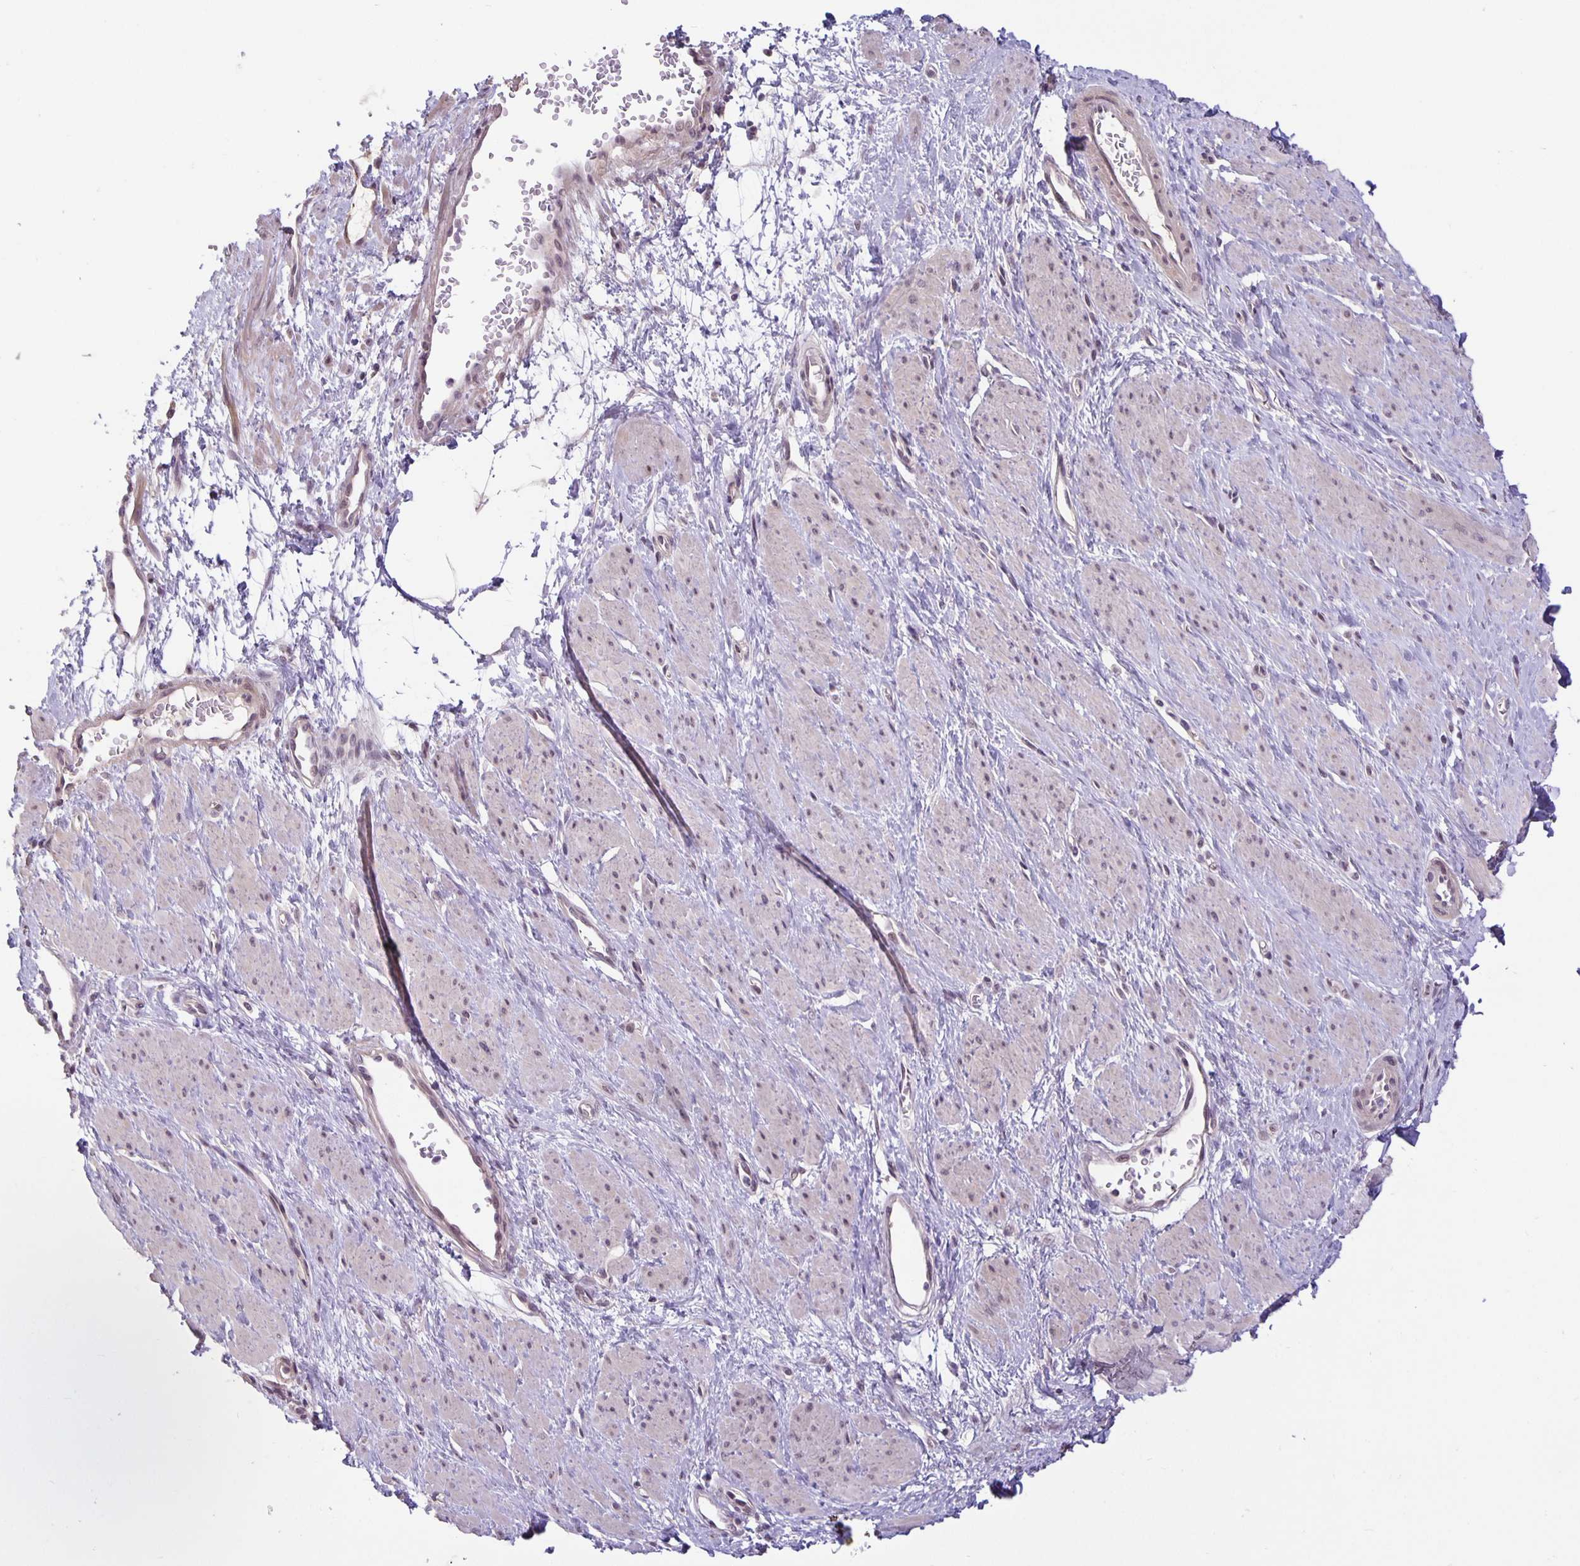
{"staining": {"intensity": "negative", "quantity": "none", "location": "none"}, "tissue": "smooth muscle", "cell_type": "Smooth muscle cells", "image_type": "normal", "snomed": [{"axis": "morphology", "description": "Normal tissue, NOS"}, {"axis": "topography", "description": "Smooth muscle"}, {"axis": "topography", "description": "Uterus"}], "caption": "Smooth muscle cells show no significant protein positivity in unremarkable smooth muscle.", "gene": "ARVCF", "patient": {"sex": "female", "age": 39}}